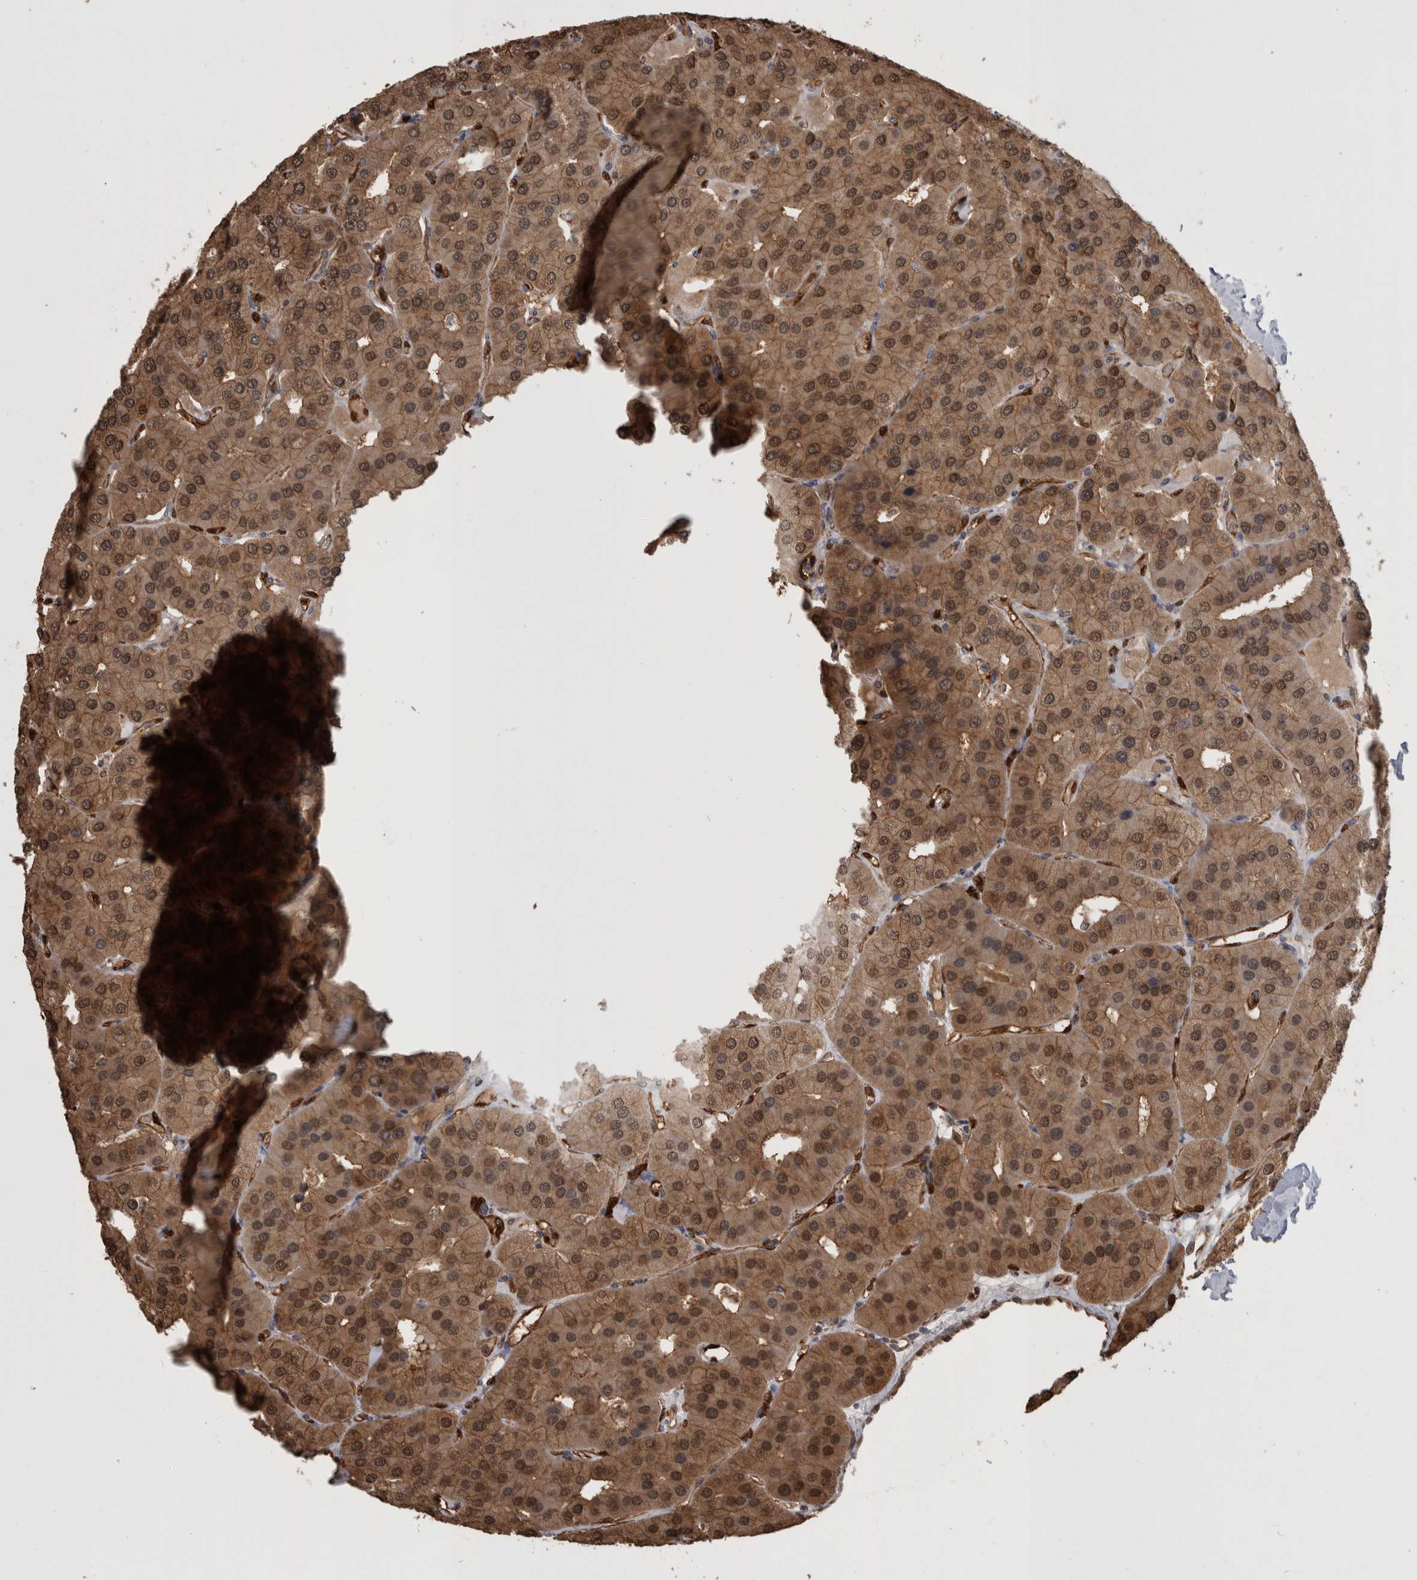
{"staining": {"intensity": "strong", "quantity": ">75%", "location": "cytoplasmic/membranous,nuclear"}, "tissue": "parathyroid gland", "cell_type": "Glandular cells", "image_type": "normal", "snomed": [{"axis": "morphology", "description": "Normal tissue, NOS"}, {"axis": "morphology", "description": "Adenoma, NOS"}, {"axis": "topography", "description": "Parathyroid gland"}], "caption": "Brown immunohistochemical staining in normal human parathyroid gland displays strong cytoplasmic/membranous,nuclear positivity in approximately >75% of glandular cells.", "gene": "LXN", "patient": {"sex": "female", "age": 86}}